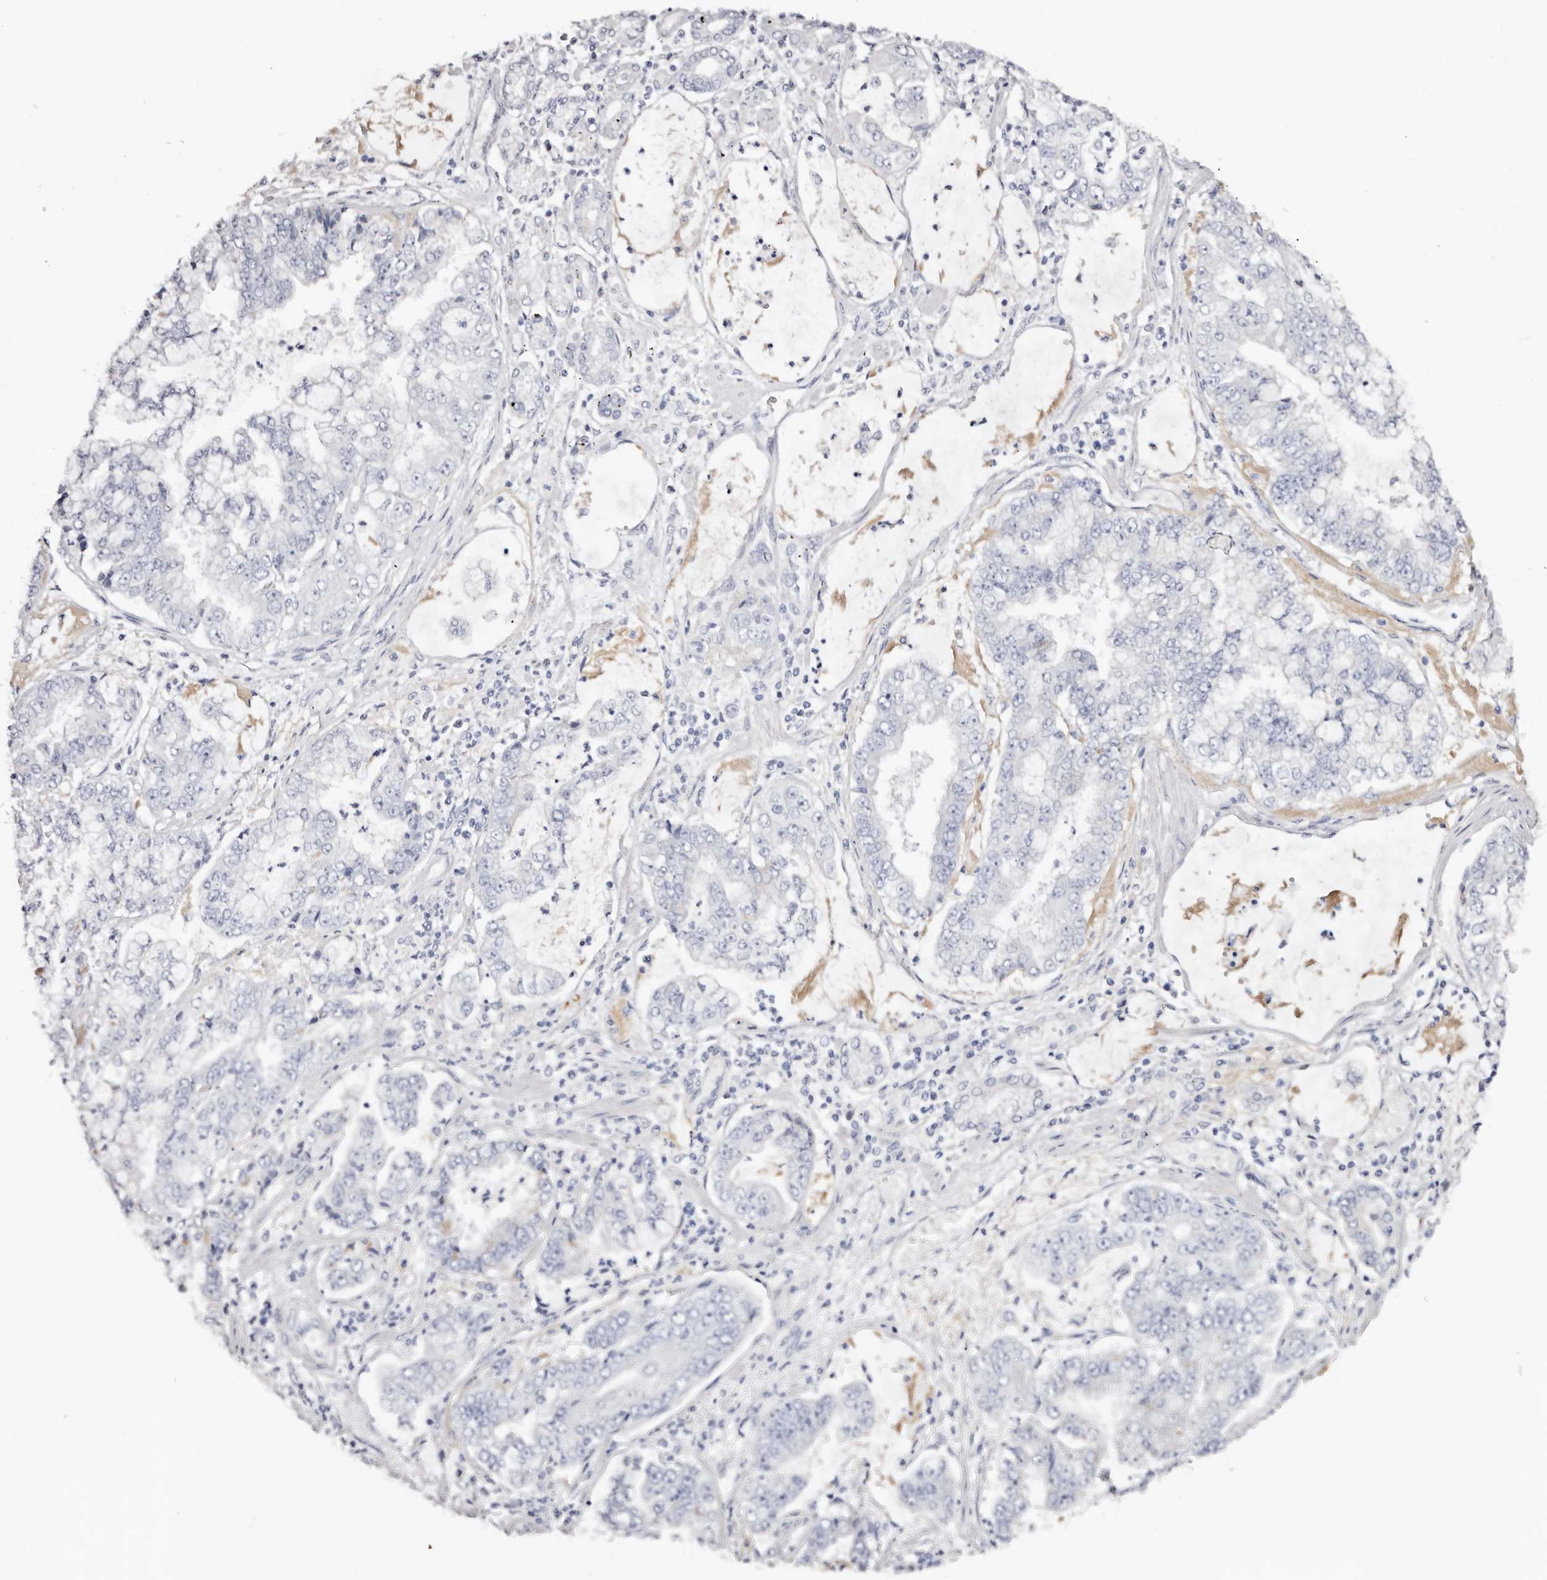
{"staining": {"intensity": "negative", "quantity": "none", "location": "none"}, "tissue": "stomach cancer", "cell_type": "Tumor cells", "image_type": "cancer", "snomed": [{"axis": "morphology", "description": "Adenocarcinoma, NOS"}, {"axis": "topography", "description": "Stomach"}], "caption": "This micrograph is of stomach cancer (adenocarcinoma) stained with IHC to label a protein in brown with the nuclei are counter-stained blue. There is no positivity in tumor cells. (Stains: DAB (3,3'-diaminobenzidine) immunohistochemistry with hematoxylin counter stain, Microscopy: brightfield microscopy at high magnification).", "gene": "AKNAD1", "patient": {"sex": "male", "age": 76}}